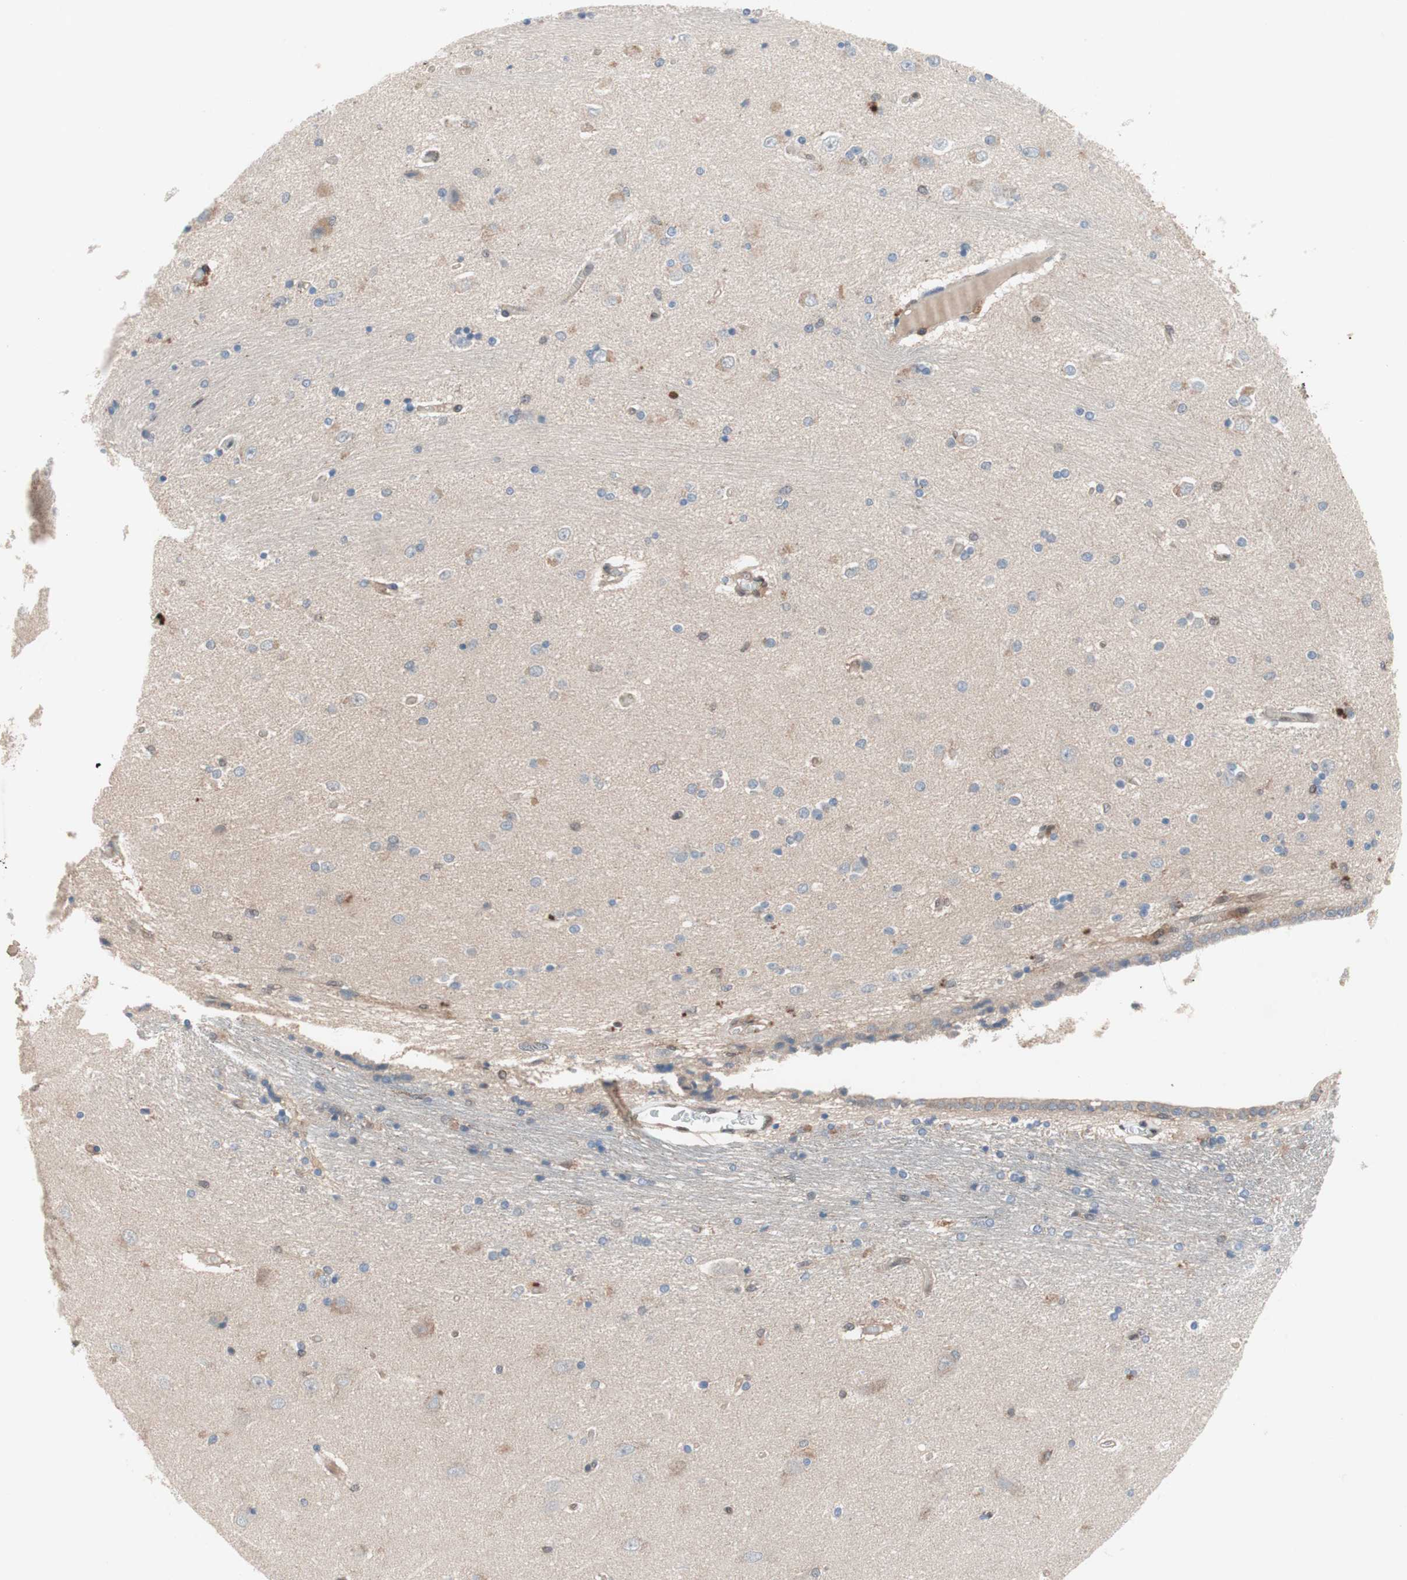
{"staining": {"intensity": "negative", "quantity": "none", "location": "none"}, "tissue": "hippocampus", "cell_type": "Glial cells", "image_type": "normal", "snomed": [{"axis": "morphology", "description": "Normal tissue, NOS"}, {"axis": "topography", "description": "Hippocampus"}], "caption": "This micrograph is of unremarkable hippocampus stained with immunohistochemistry (IHC) to label a protein in brown with the nuclei are counter-stained blue. There is no positivity in glial cells.", "gene": "GALT", "patient": {"sex": "female", "age": 54}}